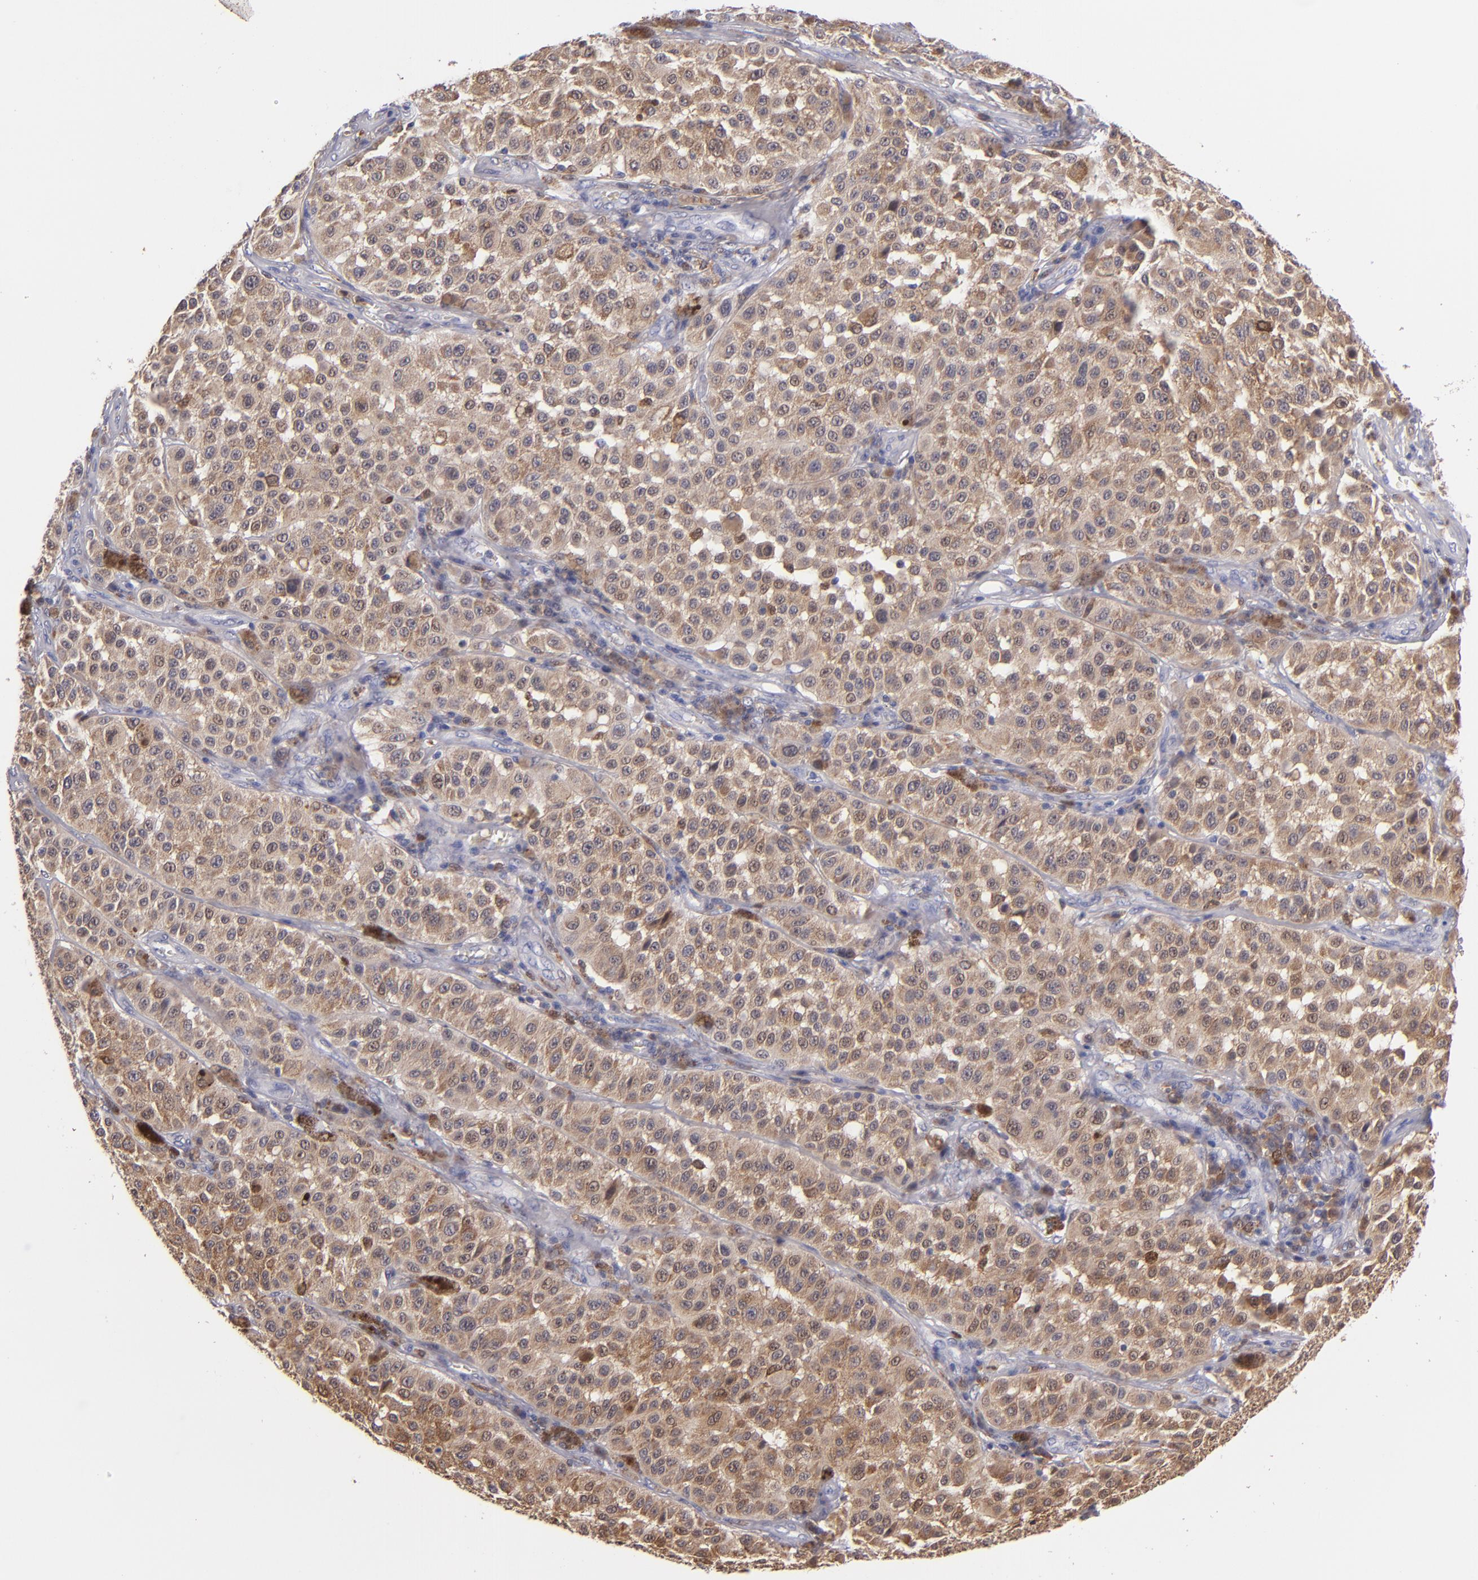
{"staining": {"intensity": "moderate", "quantity": ">75%", "location": "cytoplasmic/membranous"}, "tissue": "melanoma", "cell_type": "Tumor cells", "image_type": "cancer", "snomed": [{"axis": "morphology", "description": "Malignant melanoma, NOS"}, {"axis": "topography", "description": "Skin"}], "caption": "A brown stain shows moderate cytoplasmic/membranous expression of a protein in malignant melanoma tumor cells.", "gene": "PRKCD", "patient": {"sex": "female", "age": 64}}